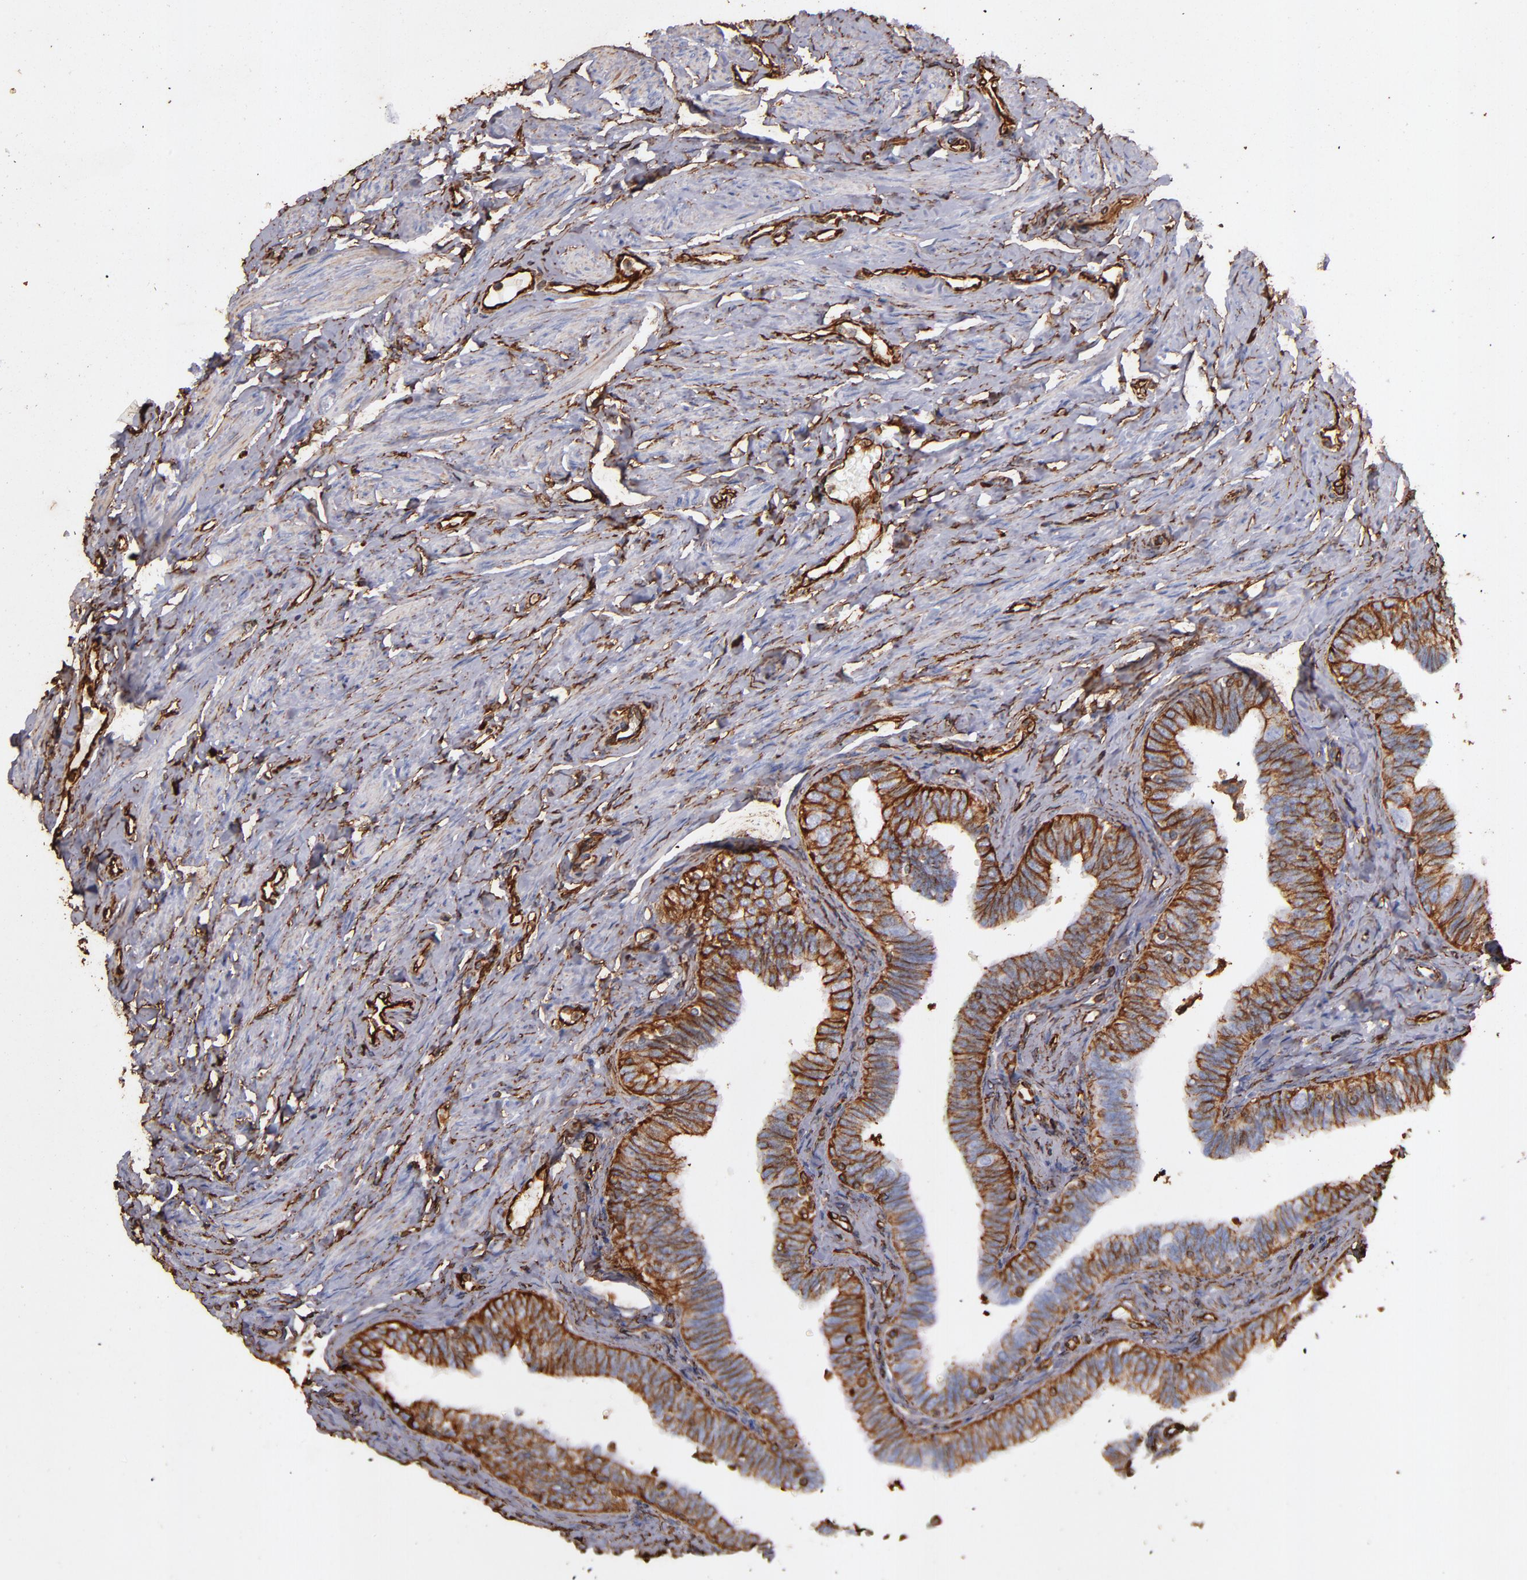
{"staining": {"intensity": "strong", "quantity": ">75%", "location": "cytoplasmic/membranous"}, "tissue": "fallopian tube", "cell_type": "Glandular cells", "image_type": "normal", "snomed": [{"axis": "morphology", "description": "Normal tissue, NOS"}, {"axis": "topography", "description": "Fallopian tube"}, {"axis": "topography", "description": "Ovary"}], "caption": "DAB (3,3'-diaminobenzidine) immunohistochemical staining of unremarkable human fallopian tube demonstrates strong cytoplasmic/membranous protein staining in about >75% of glandular cells. (DAB (3,3'-diaminobenzidine) IHC with brightfield microscopy, high magnification).", "gene": "VIM", "patient": {"sex": "female", "age": 69}}